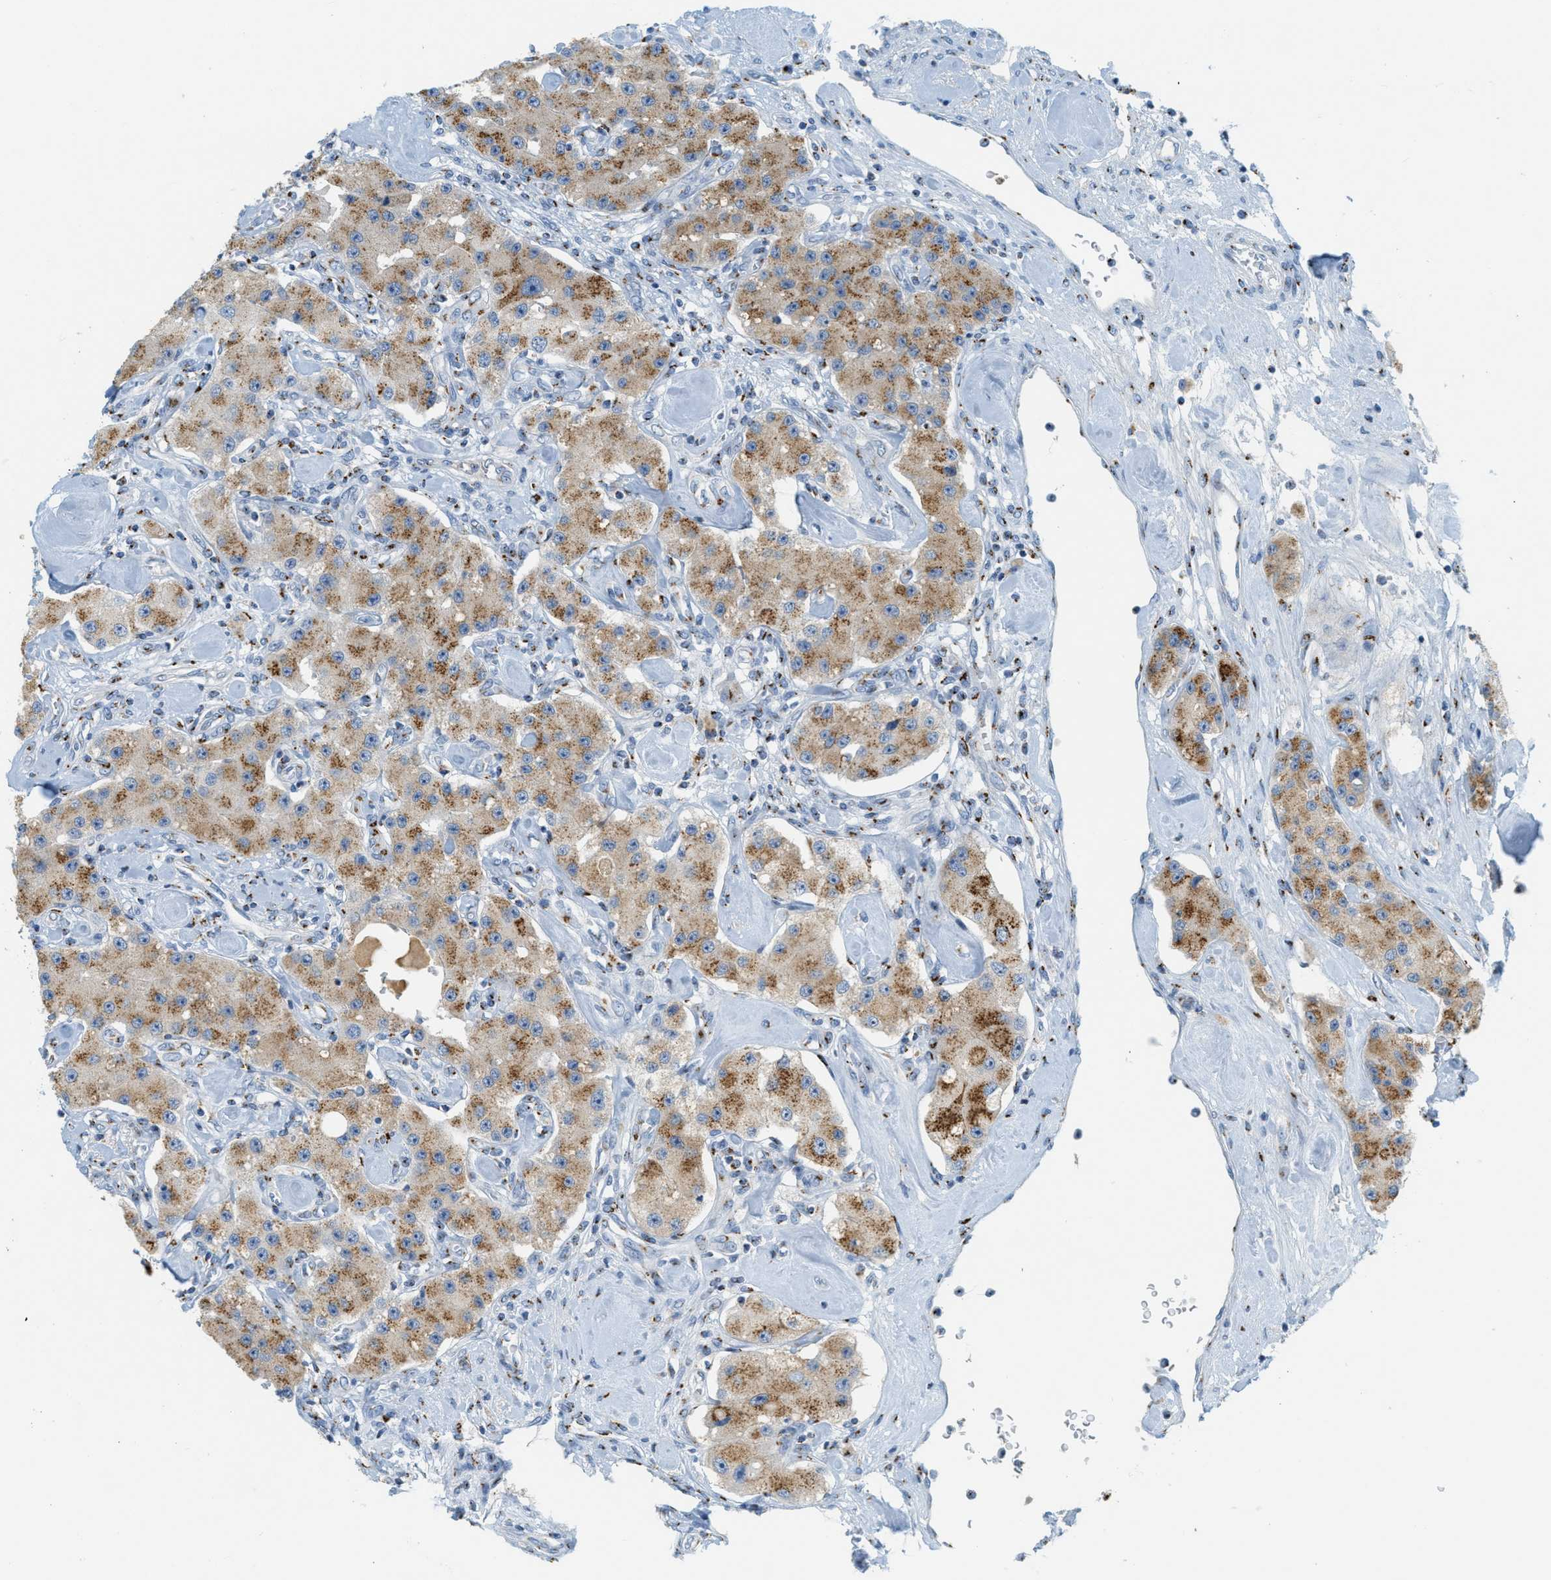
{"staining": {"intensity": "moderate", "quantity": "25%-75%", "location": "cytoplasmic/membranous"}, "tissue": "carcinoid", "cell_type": "Tumor cells", "image_type": "cancer", "snomed": [{"axis": "morphology", "description": "Carcinoid, malignant, NOS"}, {"axis": "topography", "description": "Pancreas"}], "caption": "Carcinoid stained for a protein (brown) exhibits moderate cytoplasmic/membranous positive positivity in about 25%-75% of tumor cells.", "gene": "ENTPD4", "patient": {"sex": "male", "age": 41}}